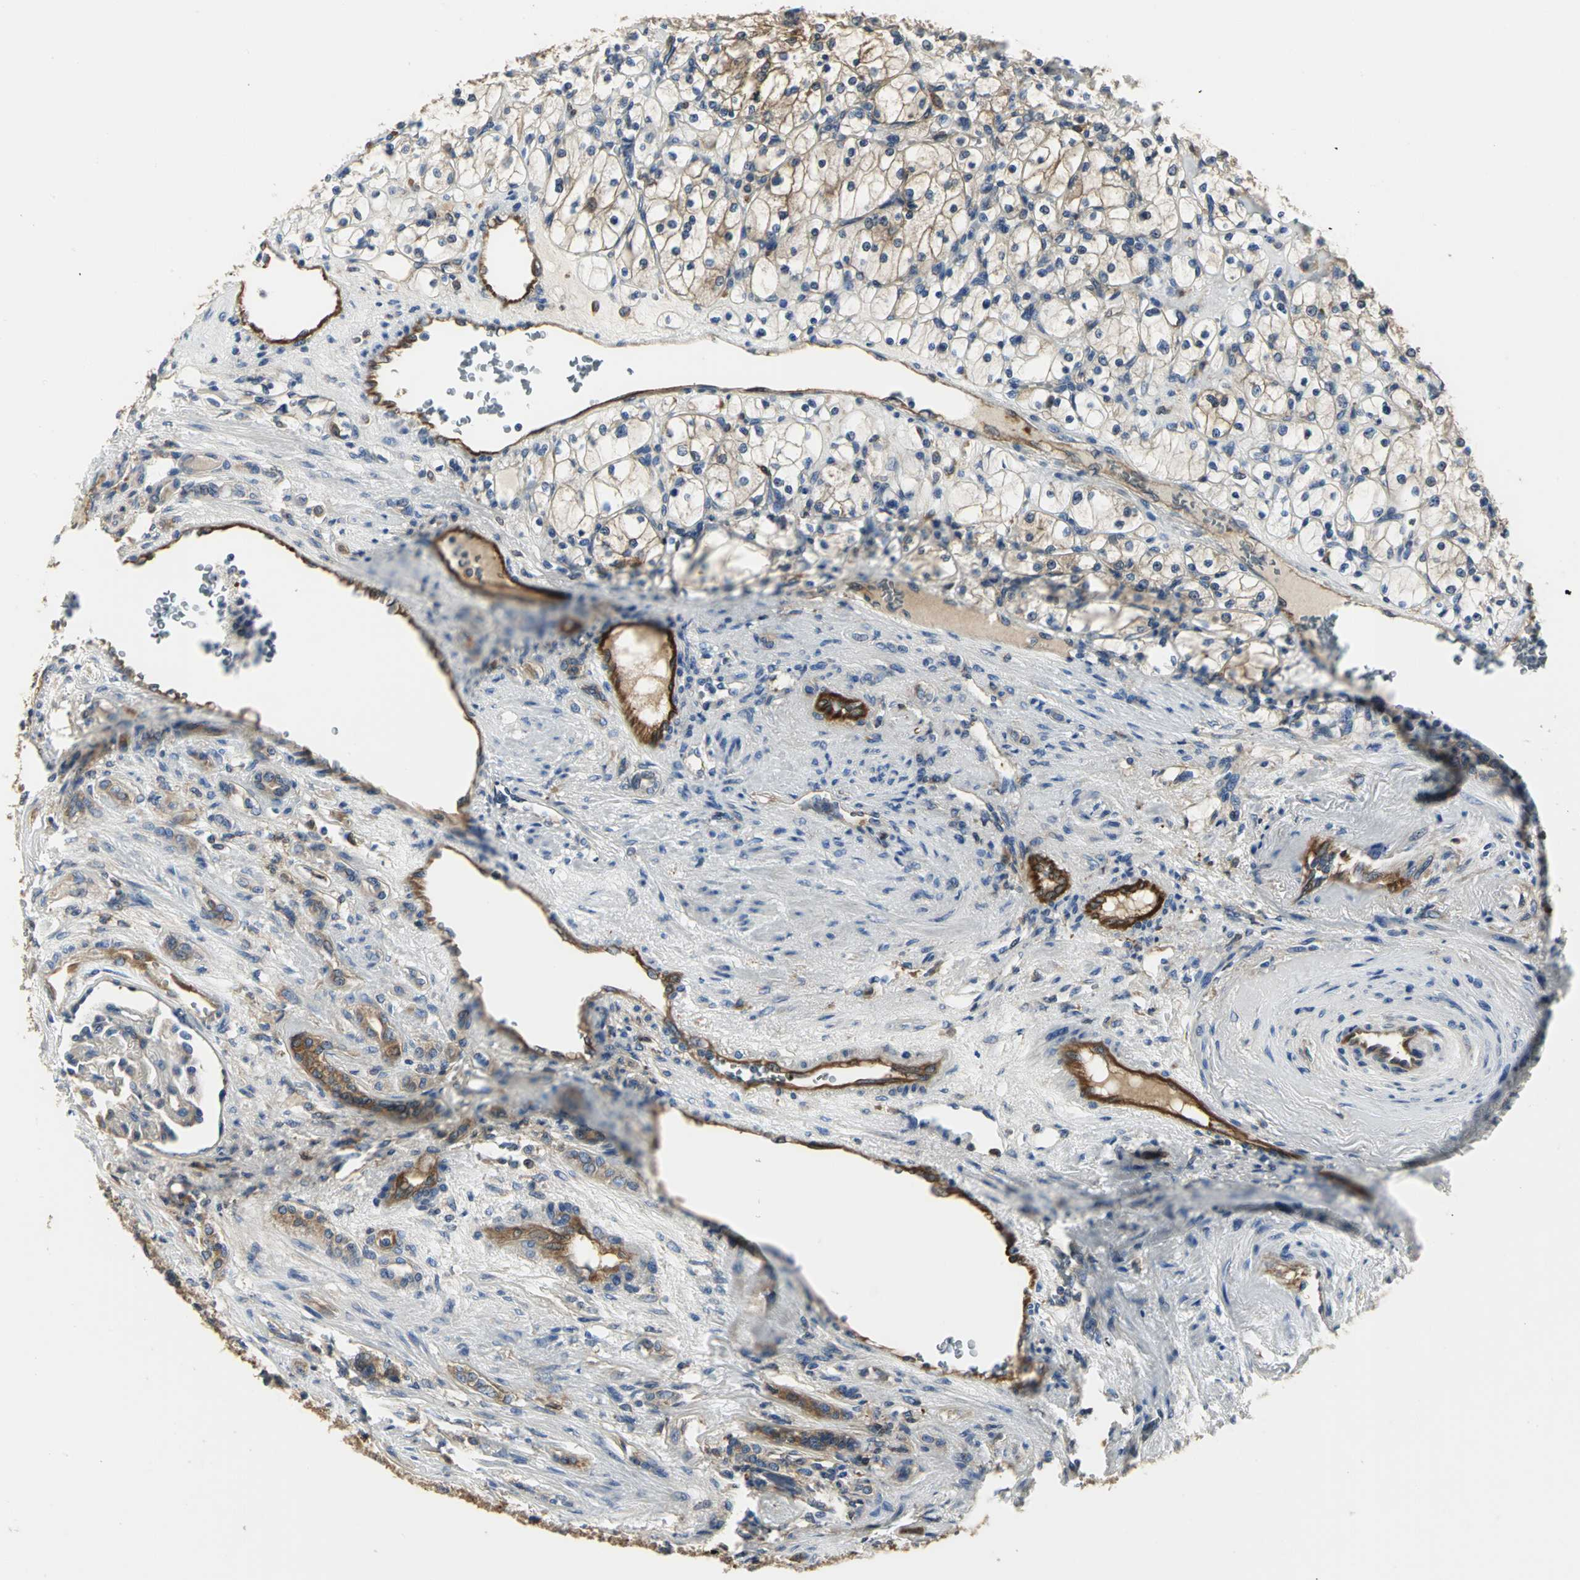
{"staining": {"intensity": "moderate", "quantity": "25%-75%", "location": "cytoplasmic/membranous"}, "tissue": "renal cancer", "cell_type": "Tumor cells", "image_type": "cancer", "snomed": [{"axis": "morphology", "description": "Adenocarcinoma, NOS"}, {"axis": "topography", "description": "Kidney"}], "caption": "The photomicrograph shows immunohistochemical staining of renal adenocarcinoma. There is moderate cytoplasmic/membranous staining is seen in about 25%-75% of tumor cells.", "gene": "CHRNB1", "patient": {"sex": "female", "age": 83}}